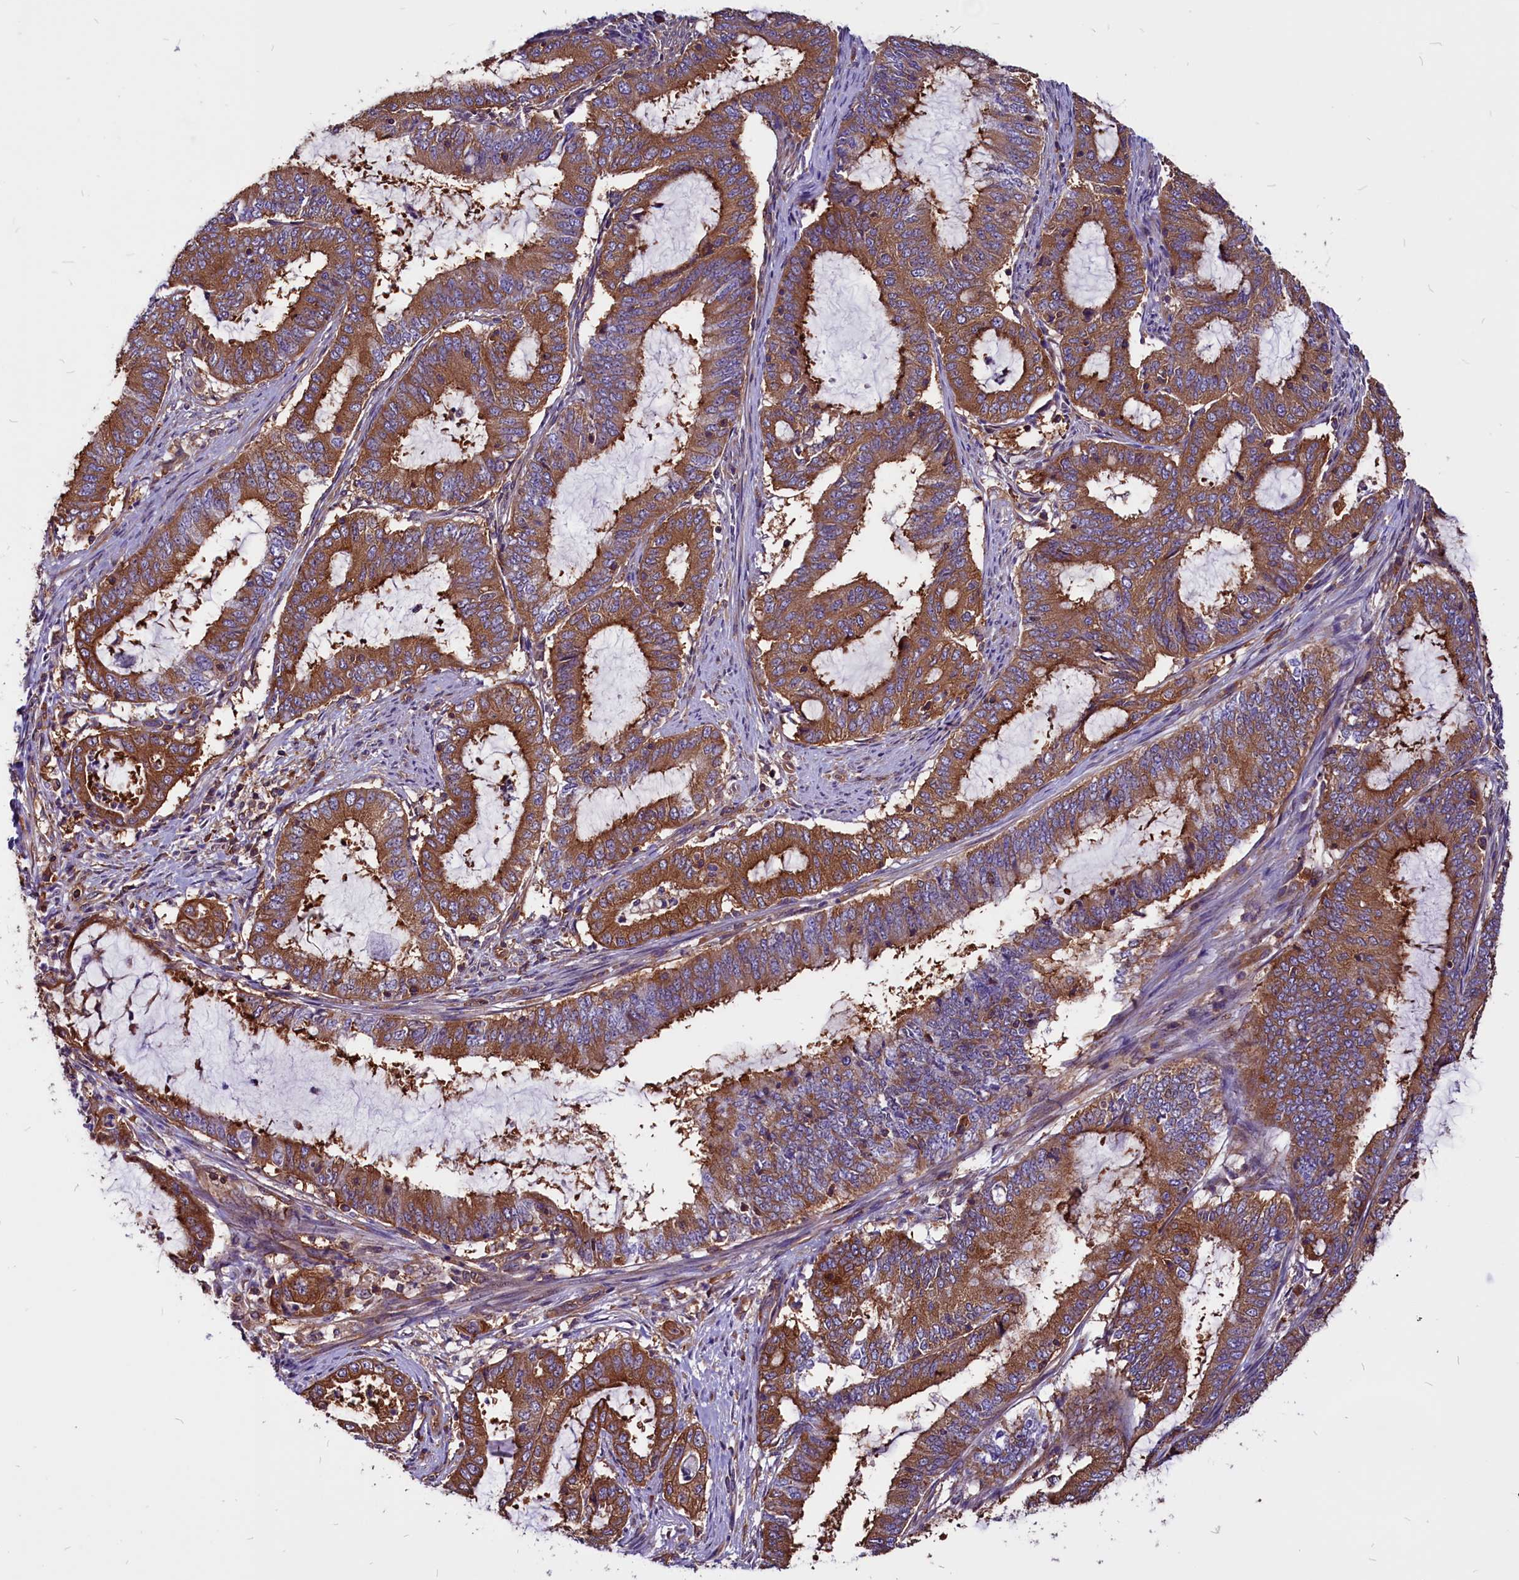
{"staining": {"intensity": "moderate", "quantity": ">75%", "location": "cytoplasmic/membranous"}, "tissue": "endometrial cancer", "cell_type": "Tumor cells", "image_type": "cancer", "snomed": [{"axis": "morphology", "description": "Adenocarcinoma, NOS"}, {"axis": "topography", "description": "Endometrium"}], "caption": "Brown immunohistochemical staining in endometrial cancer displays moderate cytoplasmic/membranous staining in approximately >75% of tumor cells.", "gene": "EIF3G", "patient": {"sex": "female", "age": 51}}